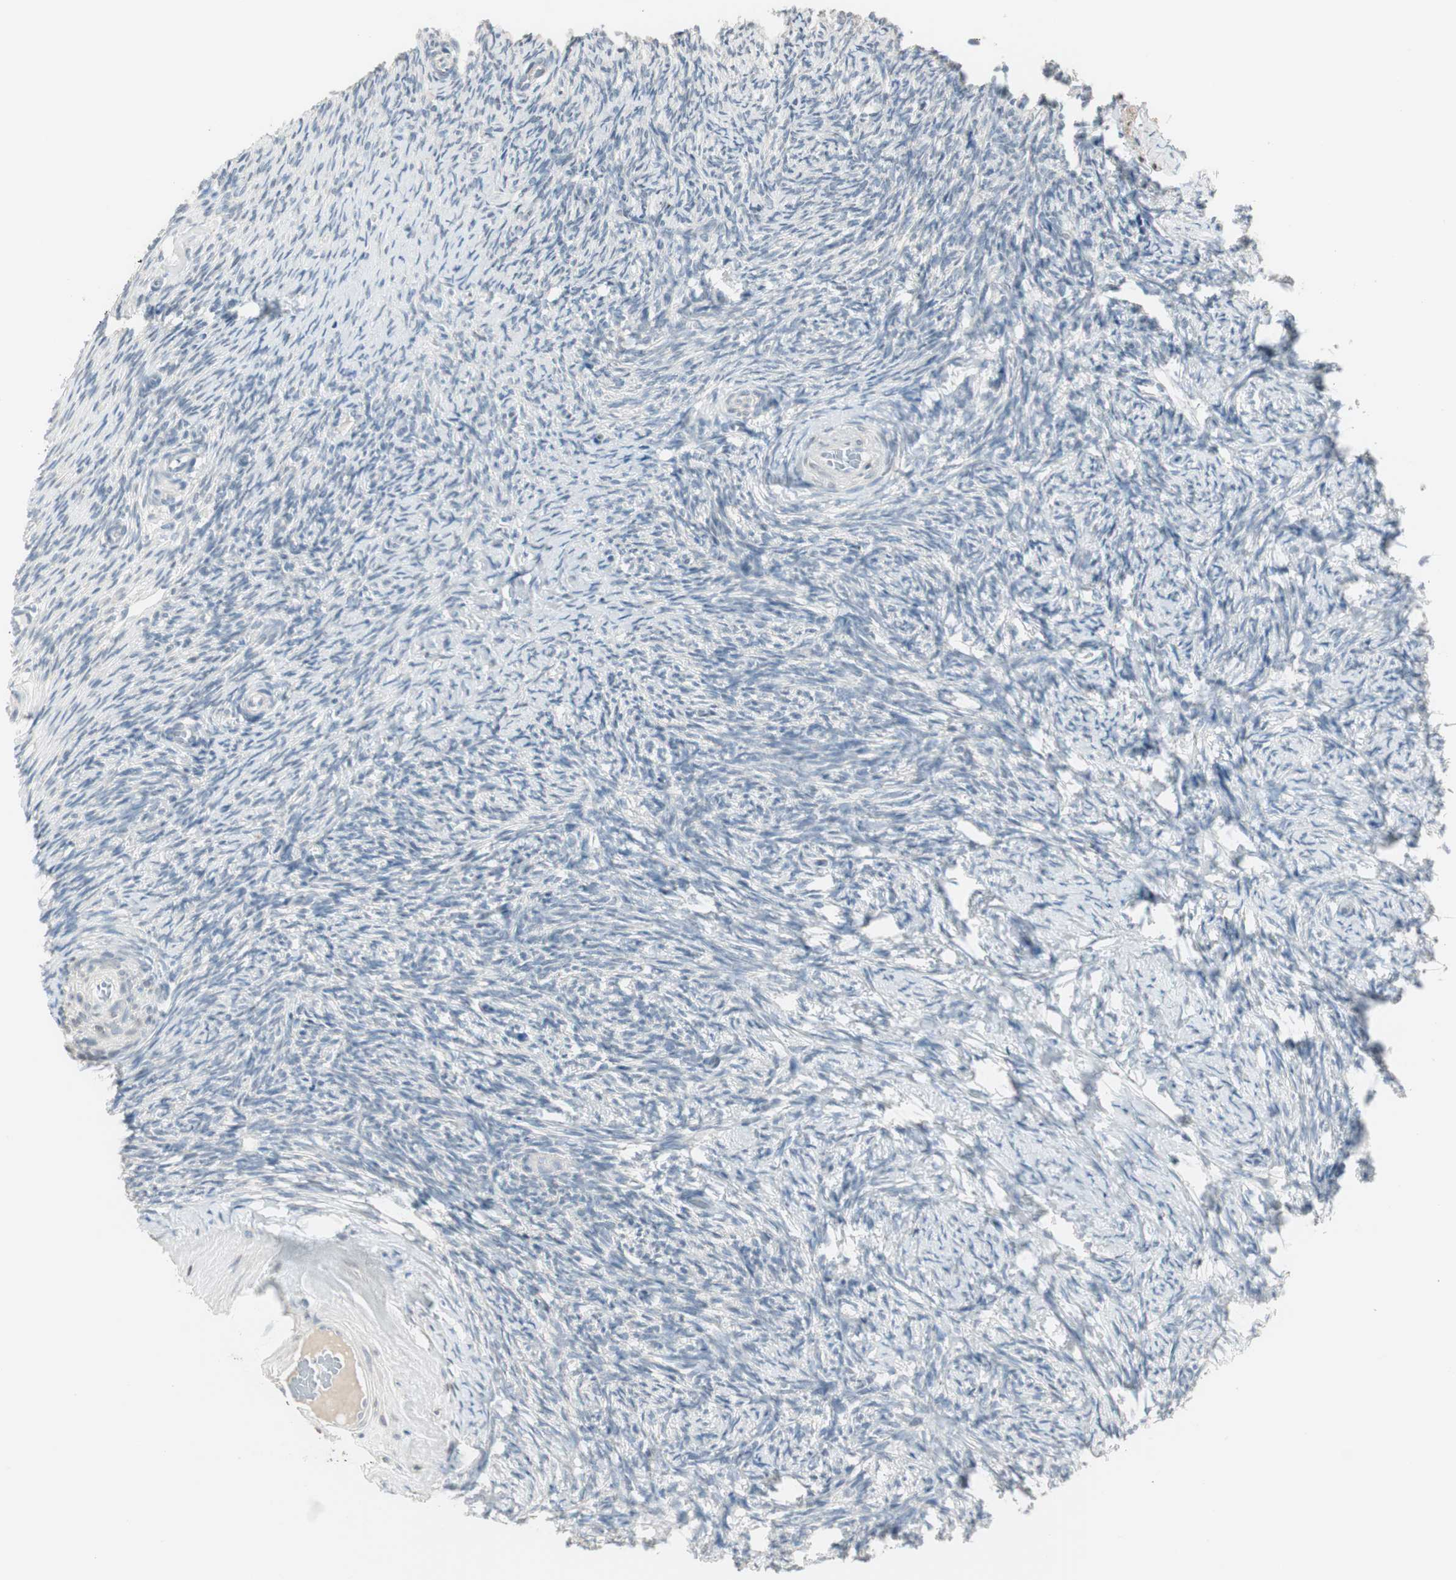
{"staining": {"intensity": "weak", "quantity": "25%-75%", "location": "cytoplasmic/membranous"}, "tissue": "ovary", "cell_type": "Follicle cells", "image_type": "normal", "snomed": [{"axis": "morphology", "description": "Normal tissue, NOS"}, {"axis": "topography", "description": "Ovary"}], "caption": "Protein expression analysis of benign ovary exhibits weak cytoplasmic/membranous expression in approximately 25%-75% of follicle cells. Nuclei are stained in blue.", "gene": "PDZK1", "patient": {"sex": "female", "age": 60}}